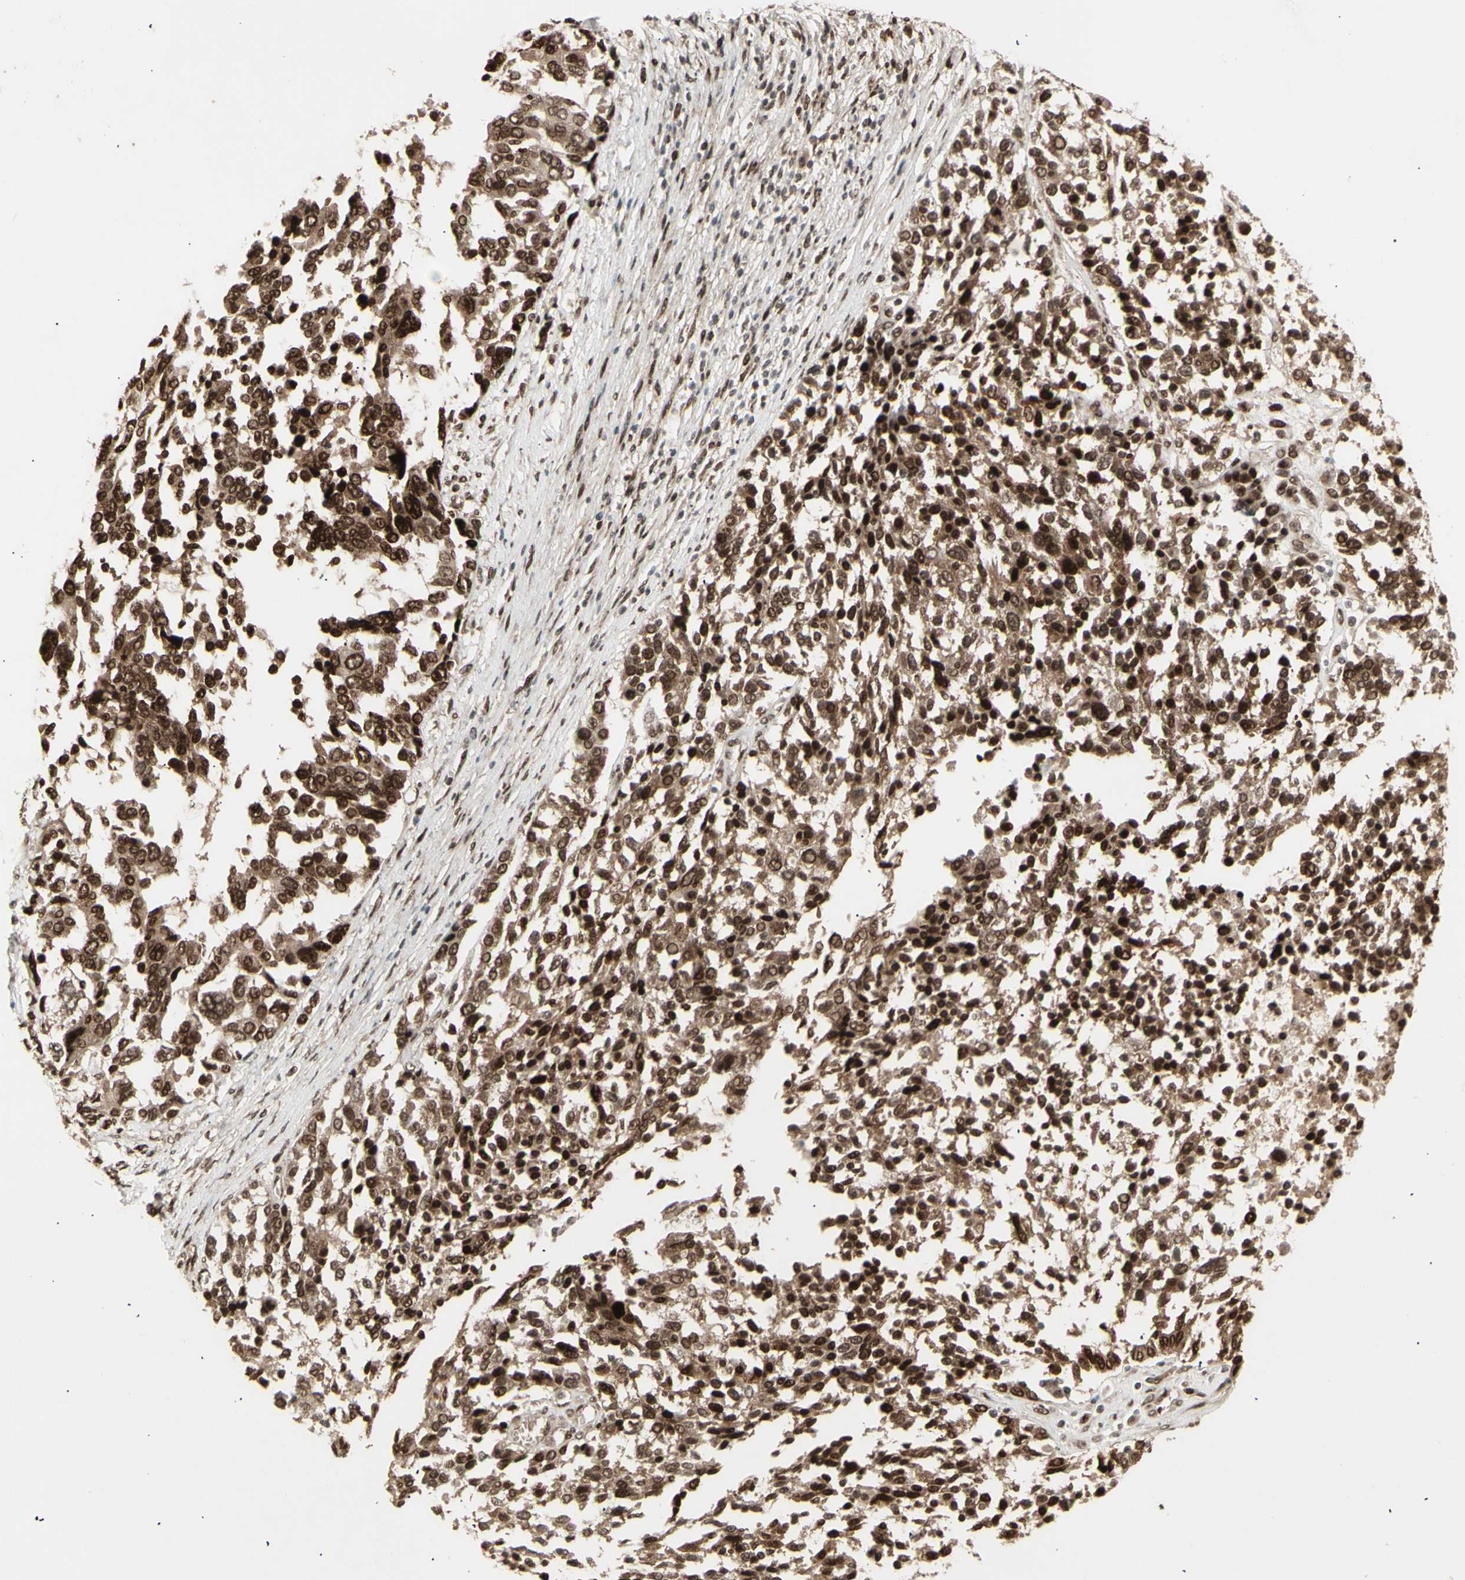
{"staining": {"intensity": "strong", "quantity": ">75%", "location": "cytoplasmic/membranous,nuclear"}, "tissue": "ovarian cancer", "cell_type": "Tumor cells", "image_type": "cancer", "snomed": [{"axis": "morphology", "description": "Cystadenocarcinoma, serous, NOS"}, {"axis": "topography", "description": "Ovary"}], "caption": "Brown immunohistochemical staining in human serous cystadenocarcinoma (ovarian) shows strong cytoplasmic/membranous and nuclear staining in about >75% of tumor cells.", "gene": "CBX1", "patient": {"sex": "female", "age": 44}}